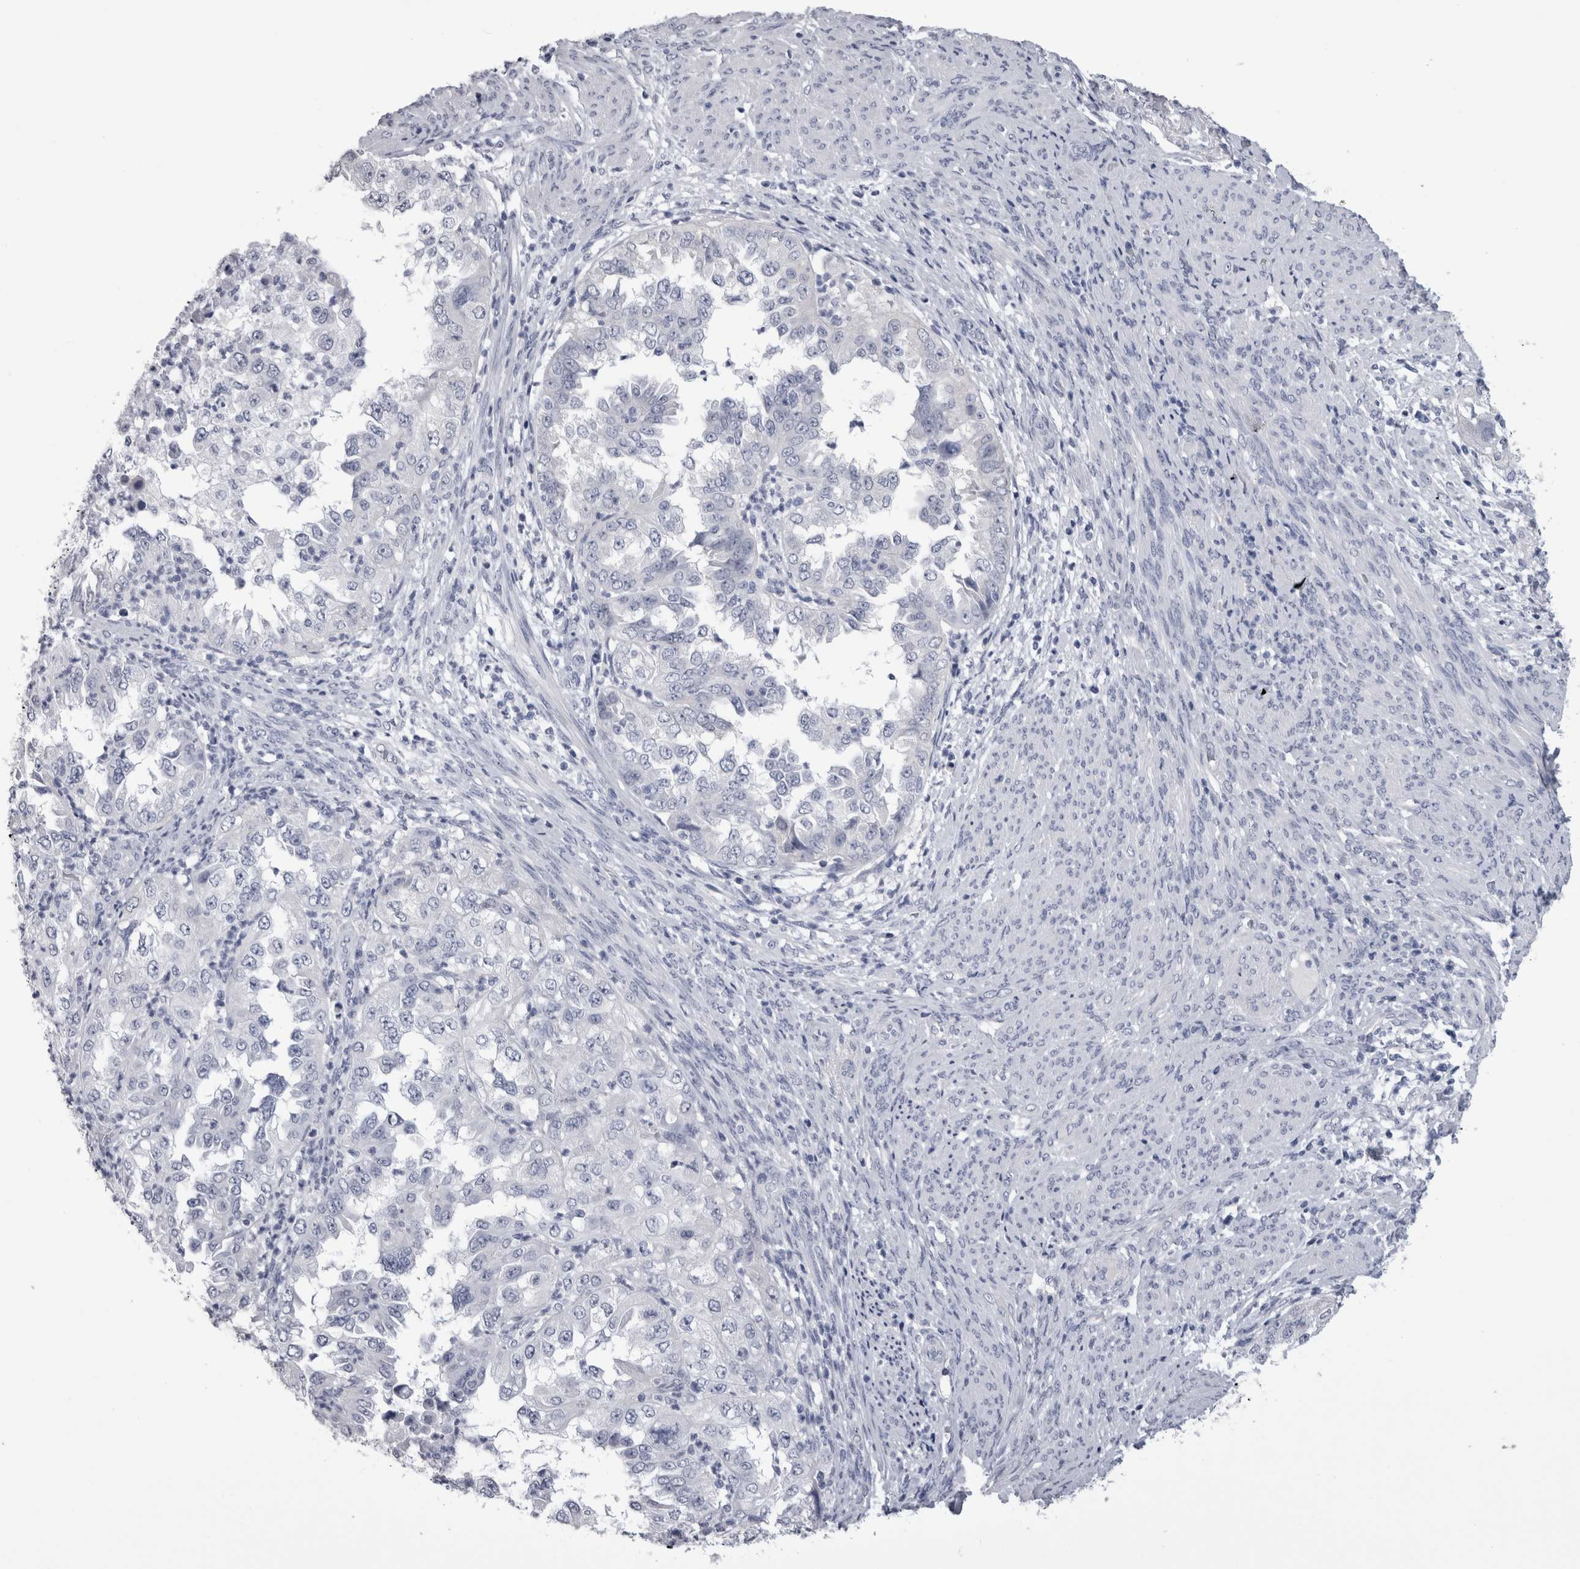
{"staining": {"intensity": "negative", "quantity": "none", "location": "none"}, "tissue": "endometrial cancer", "cell_type": "Tumor cells", "image_type": "cancer", "snomed": [{"axis": "morphology", "description": "Adenocarcinoma, NOS"}, {"axis": "topography", "description": "Endometrium"}], "caption": "Immunohistochemistry (IHC) micrograph of neoplastic tissue: human endometrial cancer (adenocarcinoma) stained with DAB (3,3'-diaminobenzidine) displays no significant protein positivity in tumor cells. (DAB (3,3'-diaminobenzidine) IHC, high magnification).", "gene": "AFMID", "patient": {"sex": "female", "age": 85}}